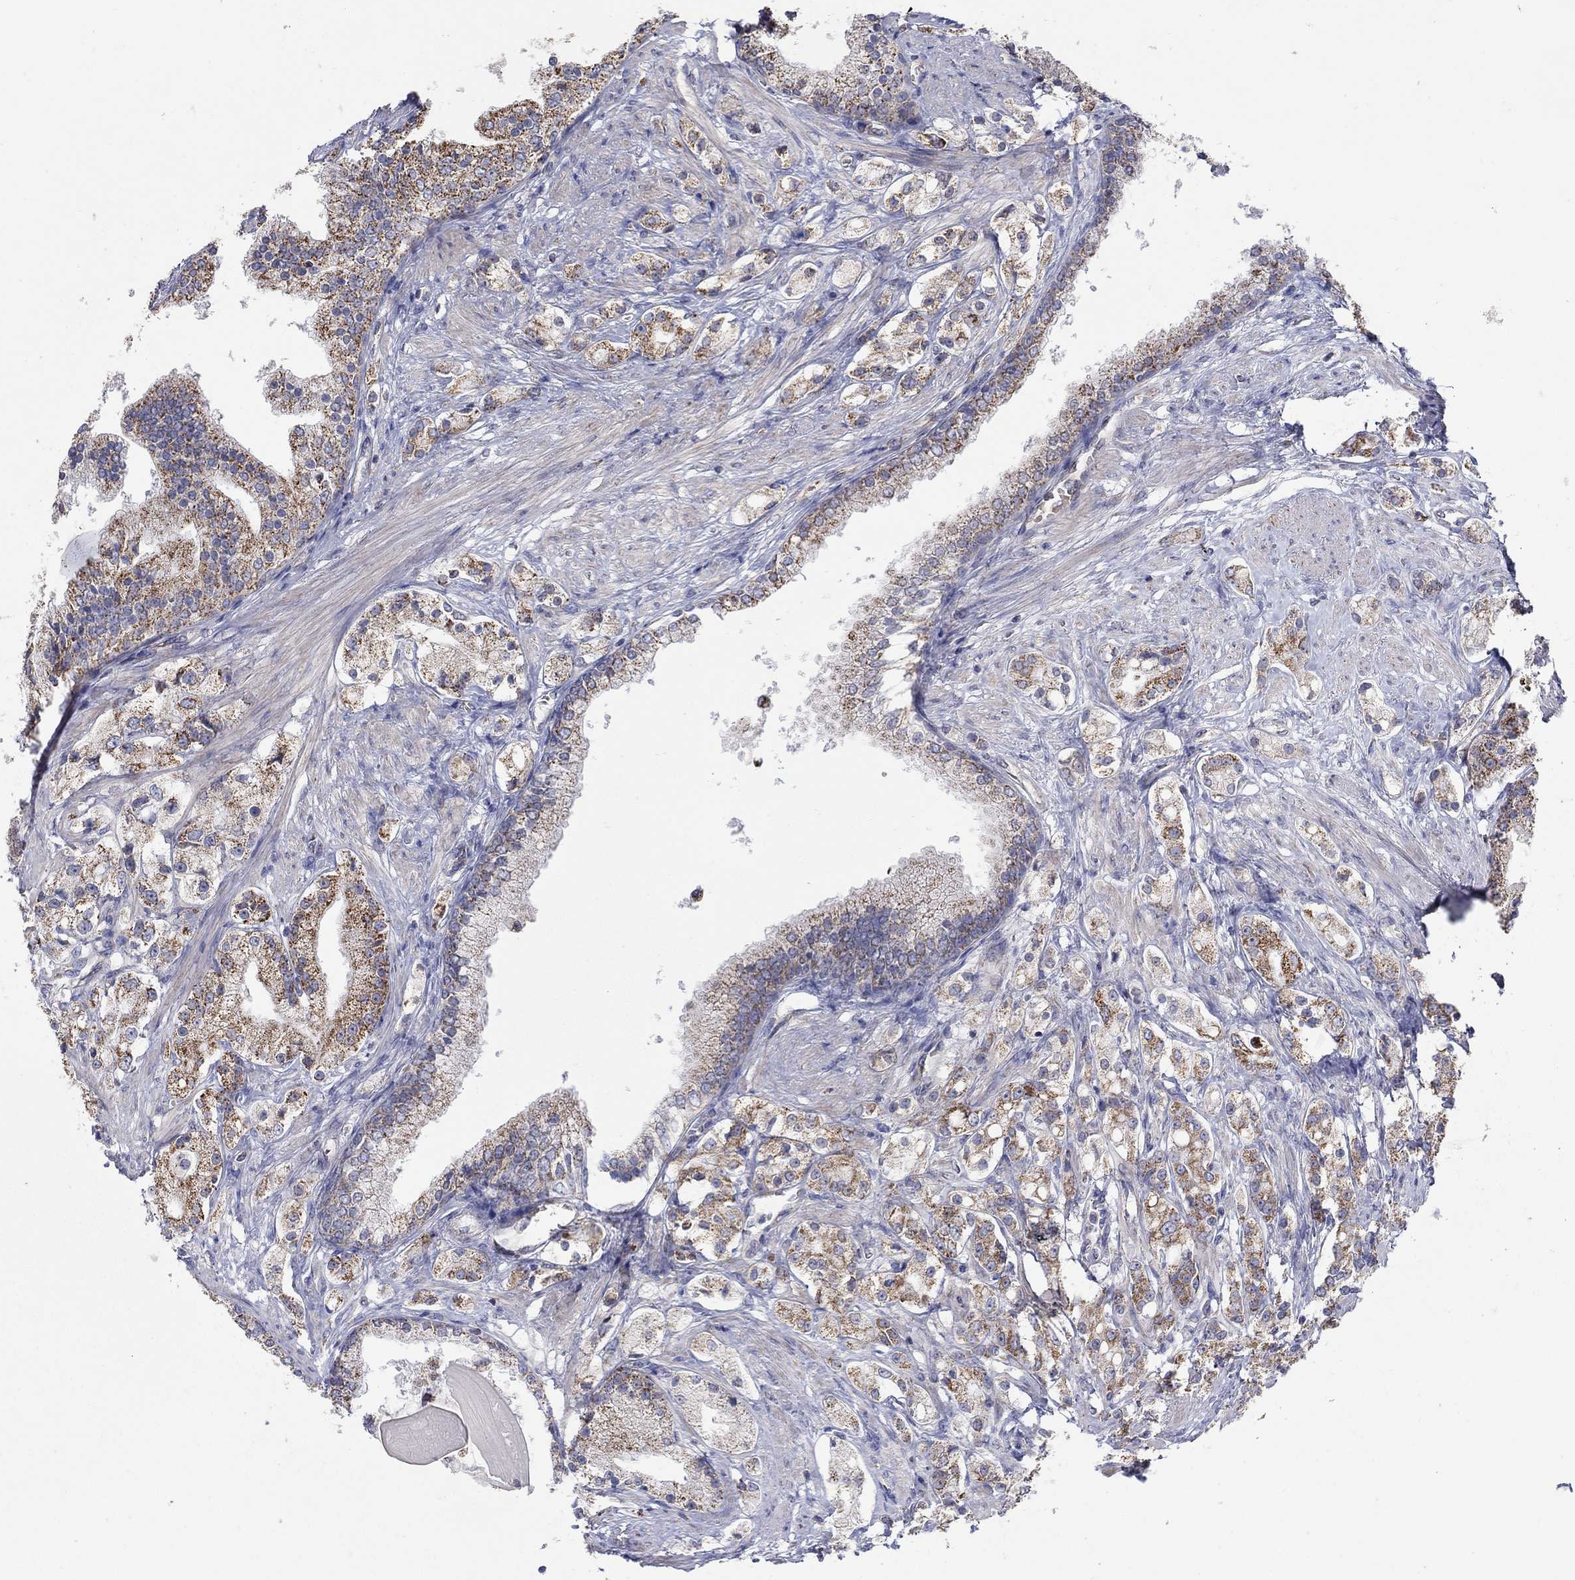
{"staining": {"intensity": "moderate", "quantity": ">75%", "location": "cytoplasmic/membranous"}, "tissue": "prostate cancer", "cell_type": "Tumor cells", "image_type": "cancer", "snomed": [{"axis": "morphology", "description": "Adenocarcinoma, NOS"}, {"axis": "topography", "description": "Prostate and seminal vesicle, NOS"}, {"axis": "topography", "description": "Prostate"}], "caption": "Adenocarcinoma (prostate) stained with DAB (3,3'-diaminobenzidine) immunohistochemistry (IHC) demonstrates medium levels of moderate cytoplasmic/membranous expression in about >75% of tumor cells.", "gene": "HPS5", "patient": {"sex": "male", "age": 67}}